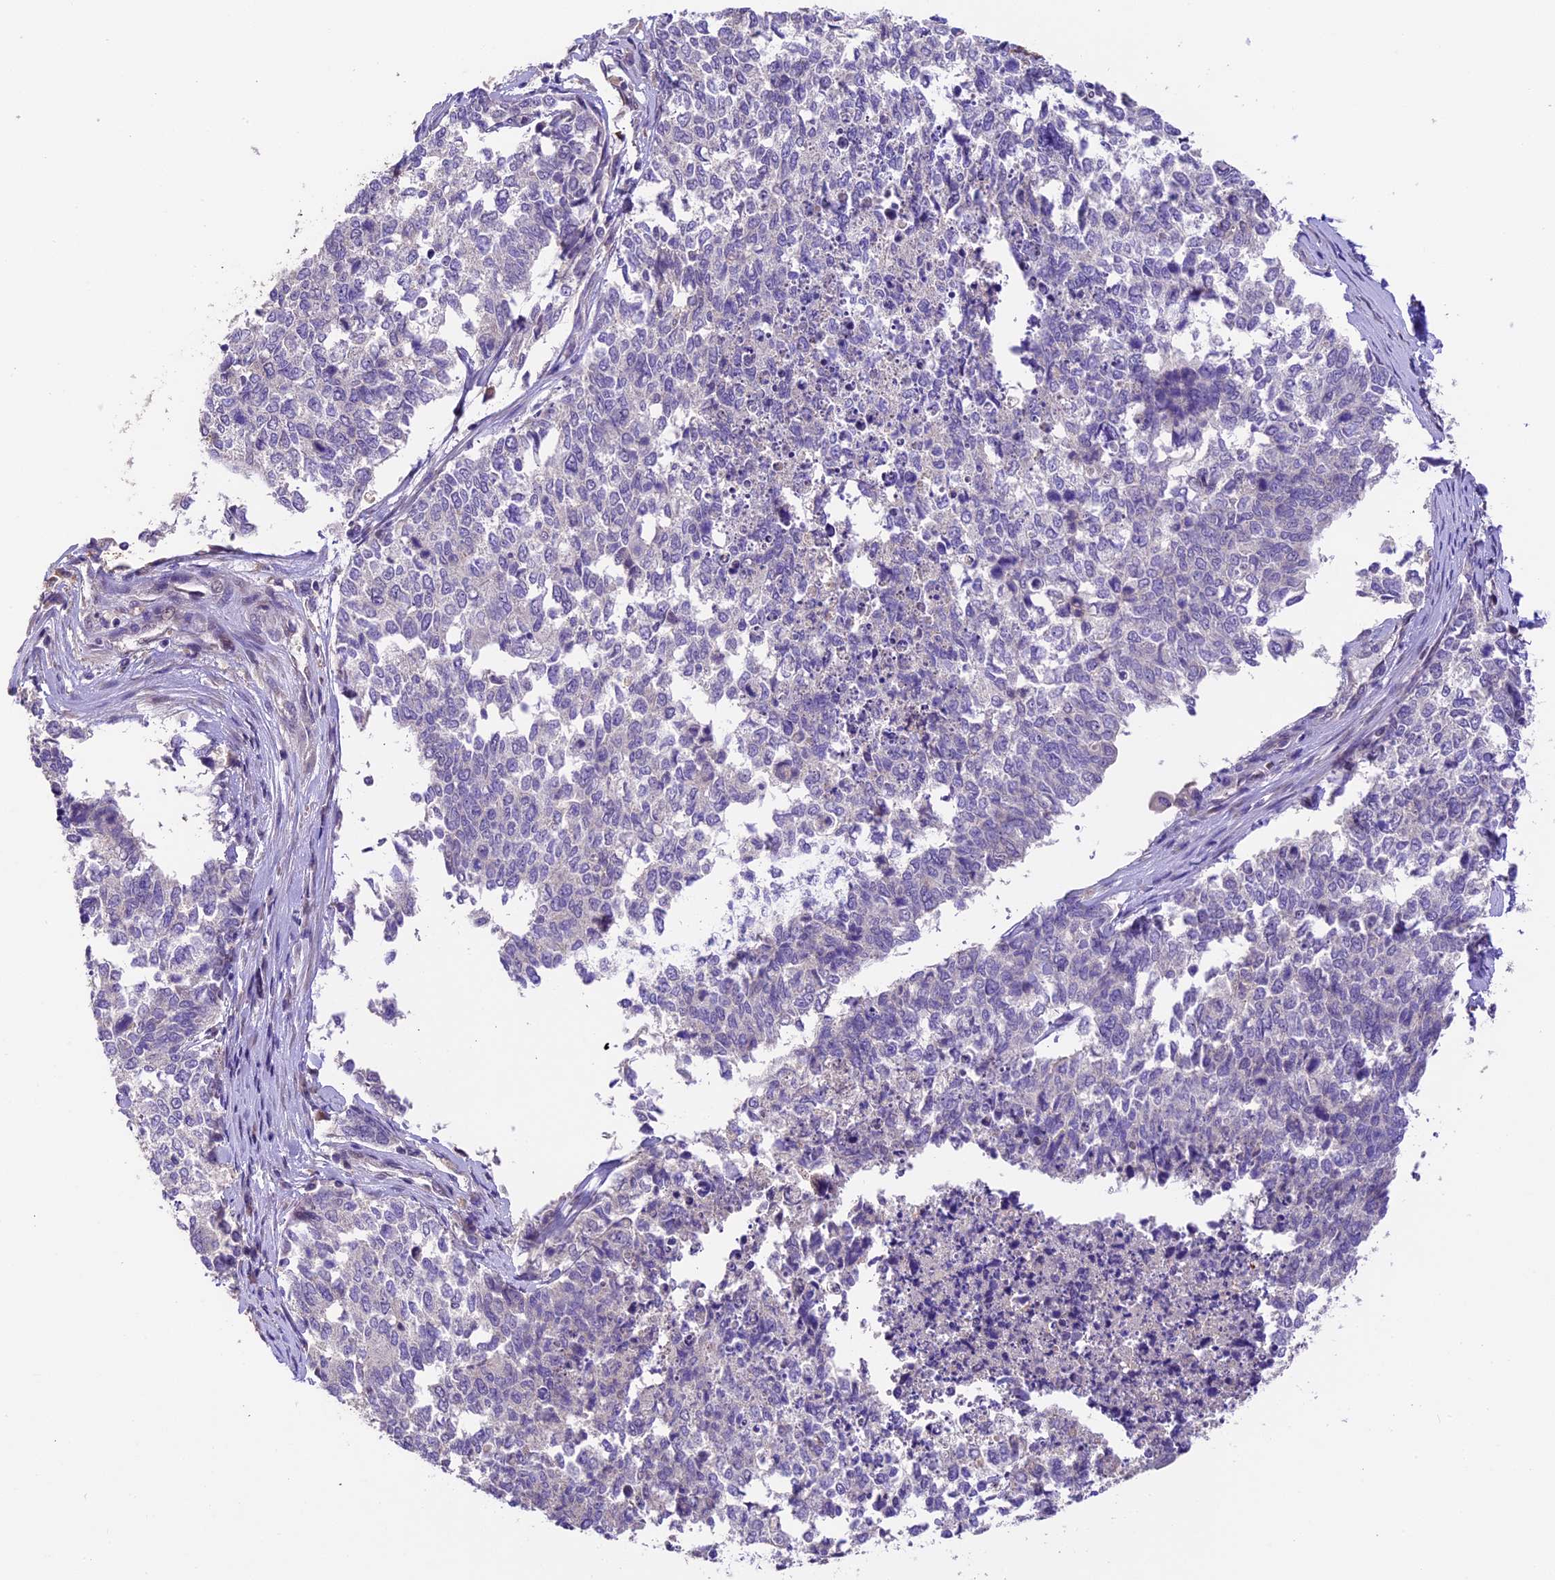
{"staining": {"intensity": "negative", "quantity": "none", "location": "none"}, "tissue": "cervical cancer", "cell_type": "Tumor cells", "image_type": "cancer", "snomed": [{"axis": "morphology", "description": "Squamous cell carcinoma, NOS"}, {"axis": "topography", "description": "Cervix"}], "caption": "The immunohistochemistry (IHC) photomicrograph has no significant staining in tumor cells of cervical cancer tissue.", "gene": "DGKH", "patient": {"sex": "female", "age": 63}}